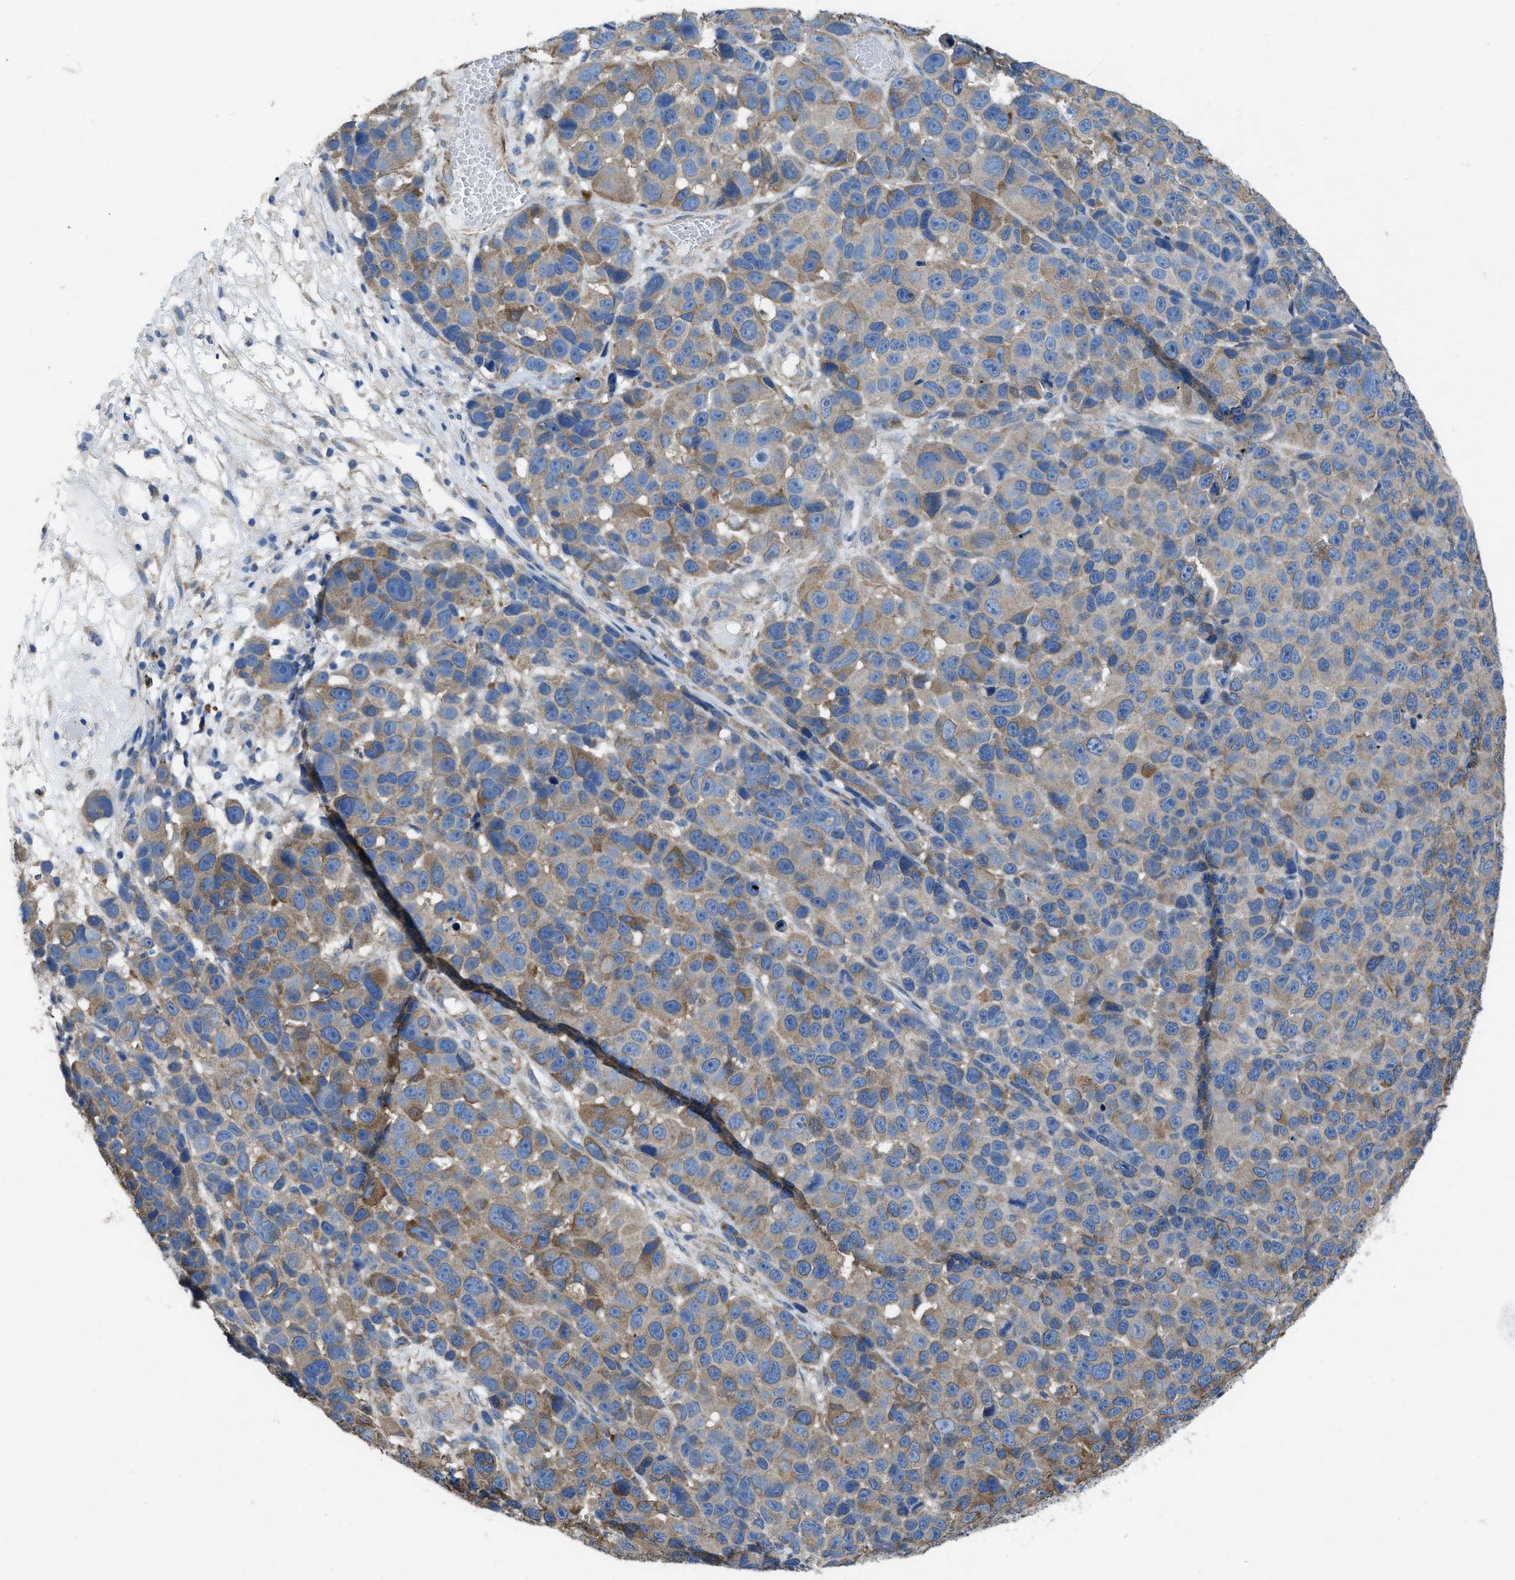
{"staining": {"intensity": "moderate", "quantity": "25%-75%", "location": "cytoplasmic/membranous"}, "tissue": "melanoma", "cell_type": "Tumor cells", "image_type": "cancer", "snomed": [{"axis": "morphology", "description": "Malignant melanoma, NOS"}, {"axis": "topography", "description": "Skin"}], "caption": "Immunohistochemistry (IHC) micrograph of neoplastic tissue: melanoma stained using IHC displays medium levels of moderate protein expression localized specifically in the cytoplasmic/membranous of tumor cells, appearing as a cytoplasmic/membranous brown color.", "gene": "DOLPP1", "patient": {"sex": "male", "age": 53}}